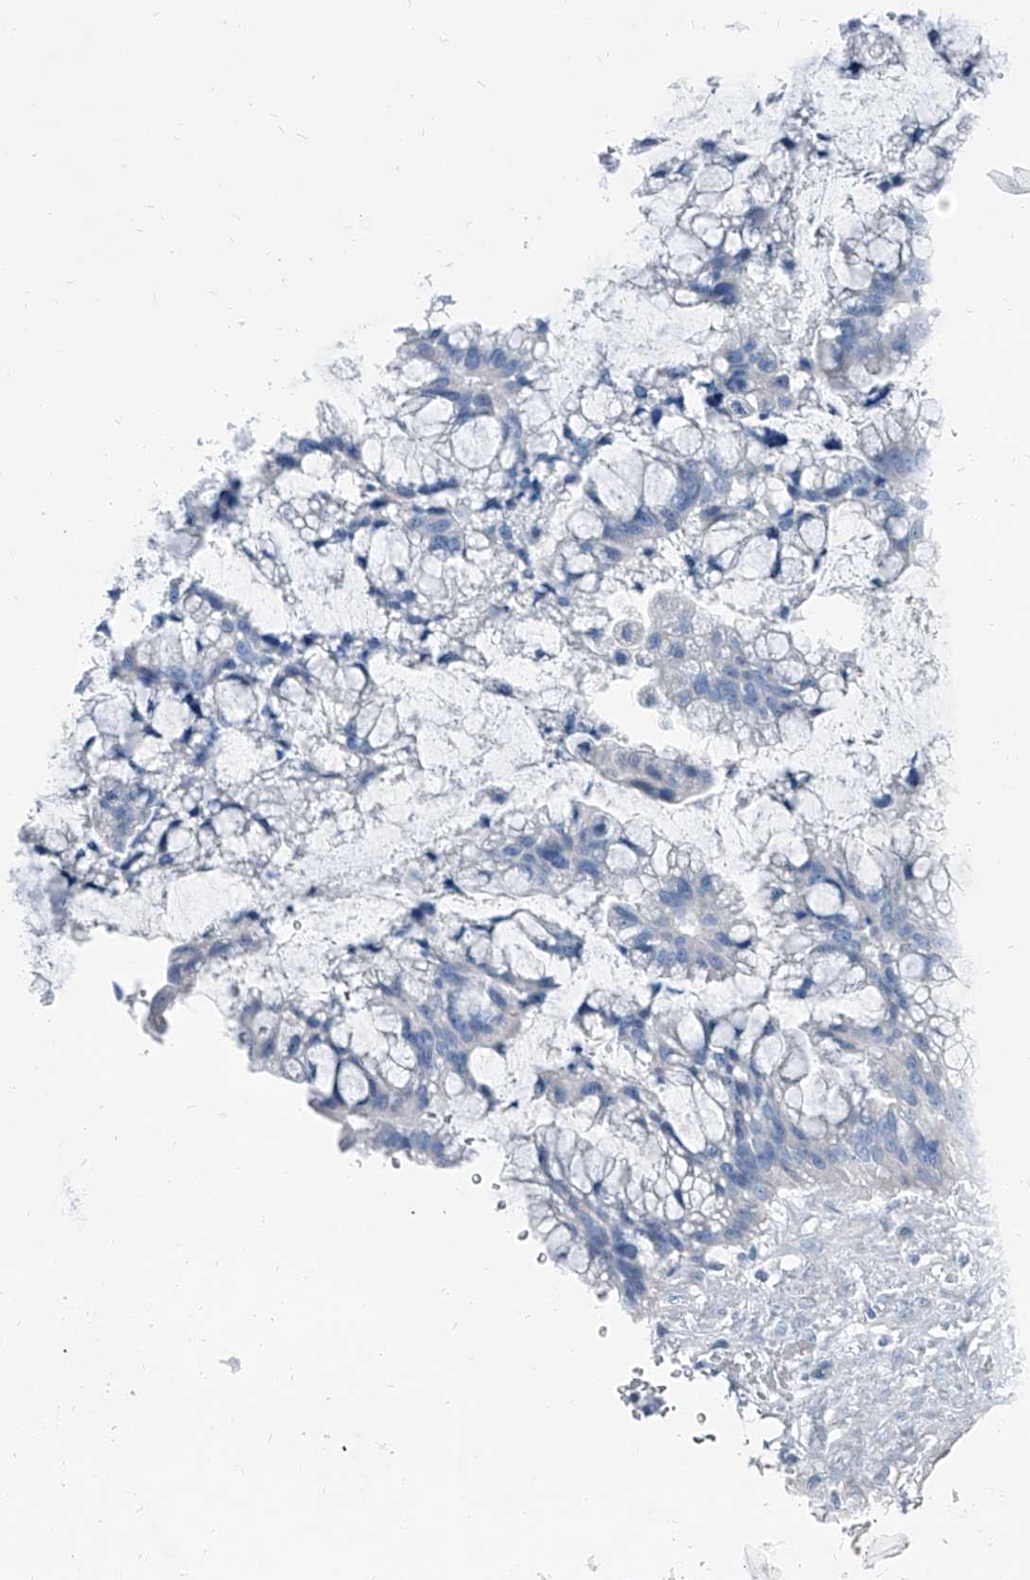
{"staining": {"intensity": "negative", "quantity": "none", "location": "none"}, "tissue": "ovarian cancer", "cell_type": "Tumor cells", "image_type": "cancer", "snomed": [{"axis": "morphology", "description": "Cystadenocarcinoma, mucinous, NOS"}, {"axis": "topography", "description": "Ovary"}], "caption": "The immunohistochemistry image has no significant positivity in tumor cells of ovarian mucinous cystadenocarcinoma tissue.", "gene": "RGN", "patient": {"sex": "female", "age": 37}}